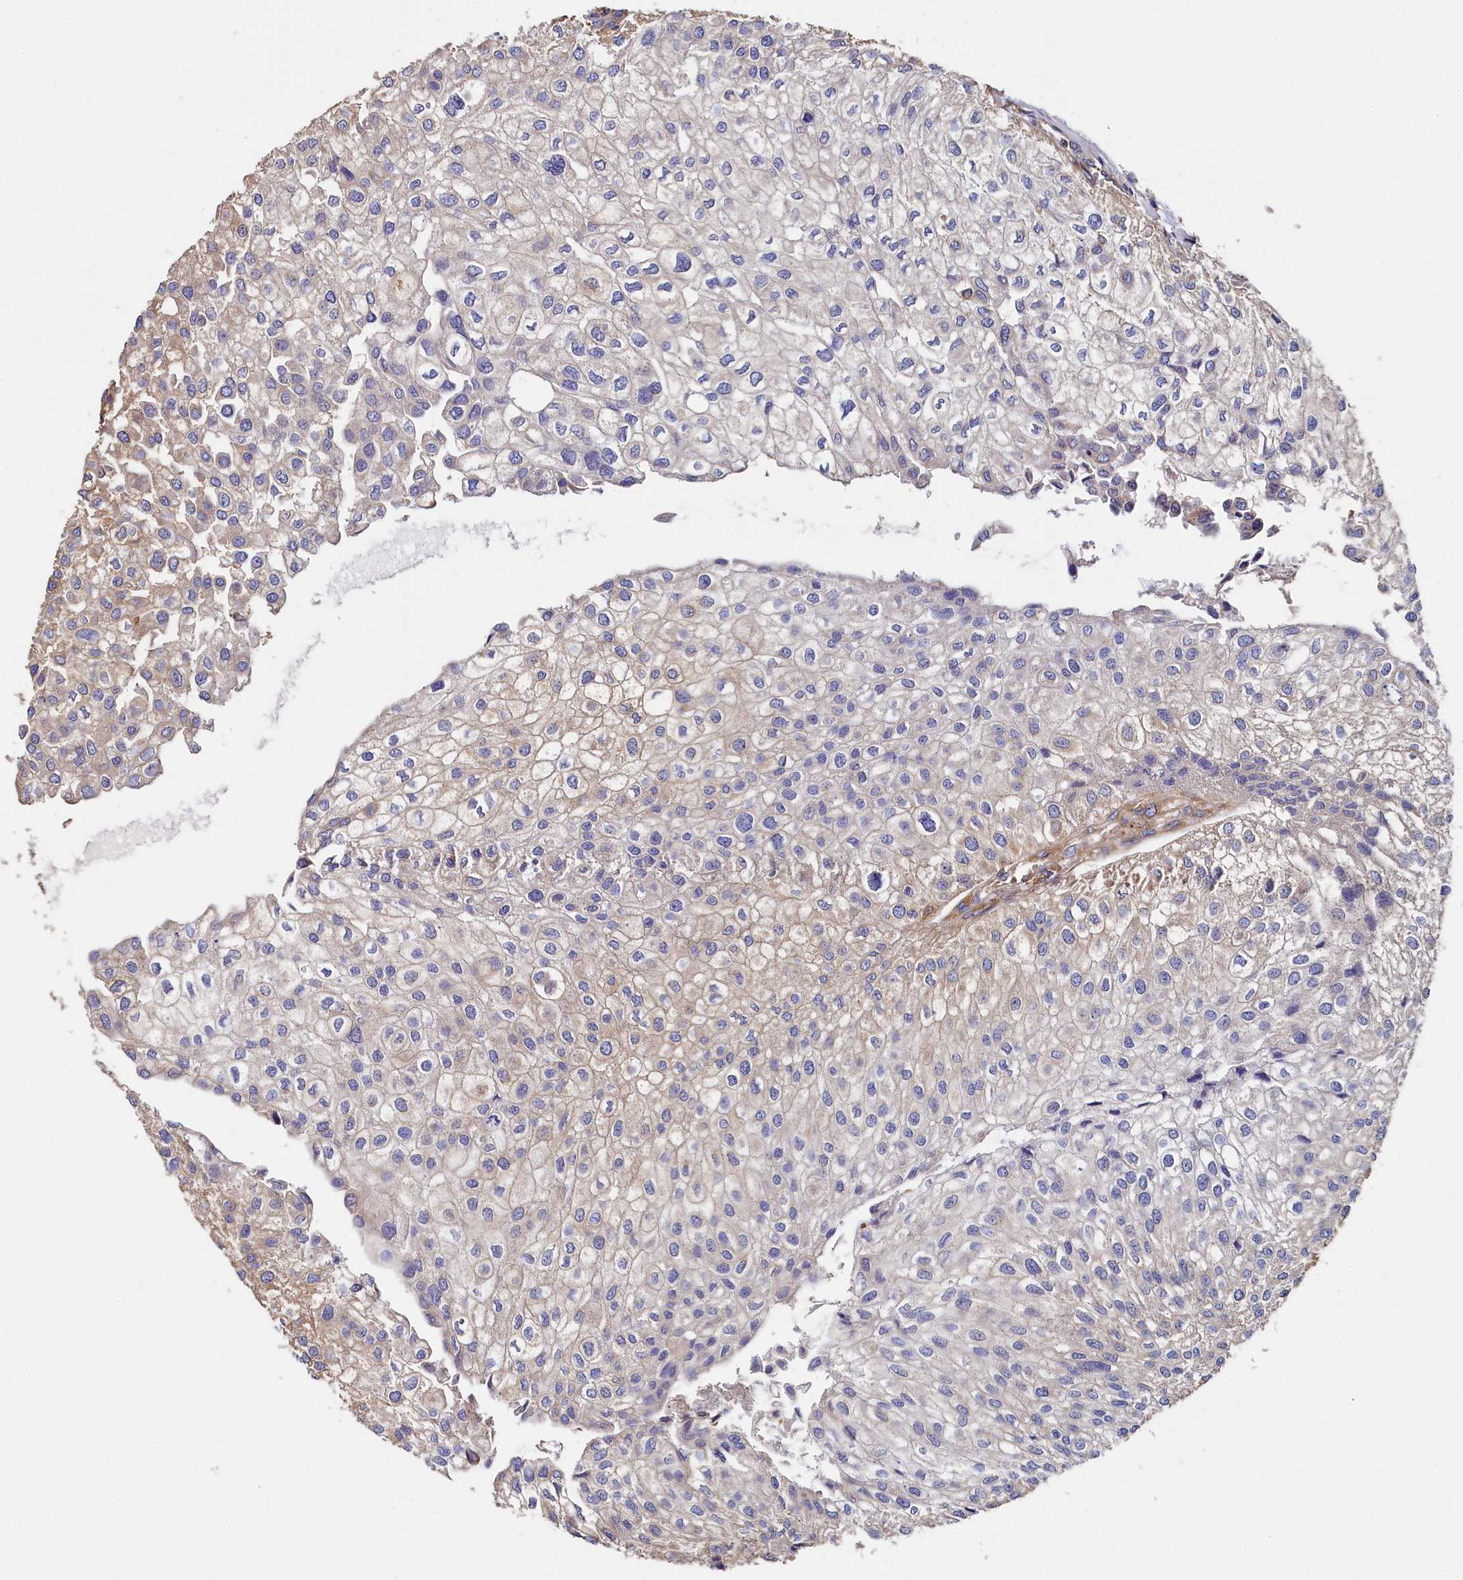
{"staining": {"intensity": "moderate", "quantity": "<25%", "location": "cytoplasmic/membranous"}, "tissue": "urothelial cancer", "cell_type": "Tumor cells", "image_type": "cancer", "snomed": [{"axis": "morphology", "description": "Urothelial carcinoma, Low grade"}, {"axis": "topography", "description": "Urinary bladder"}], "caption": "Low-grade urothelial carcinoma was stained to show a protein in brown. There is low levels of moderate cytoplasmic/membranous expression in approximately <25% of tumor cells. Nuclei are stained in blue.", "gene": "PPIP5K1", "patient": {"sex": "female", "age": 89}}